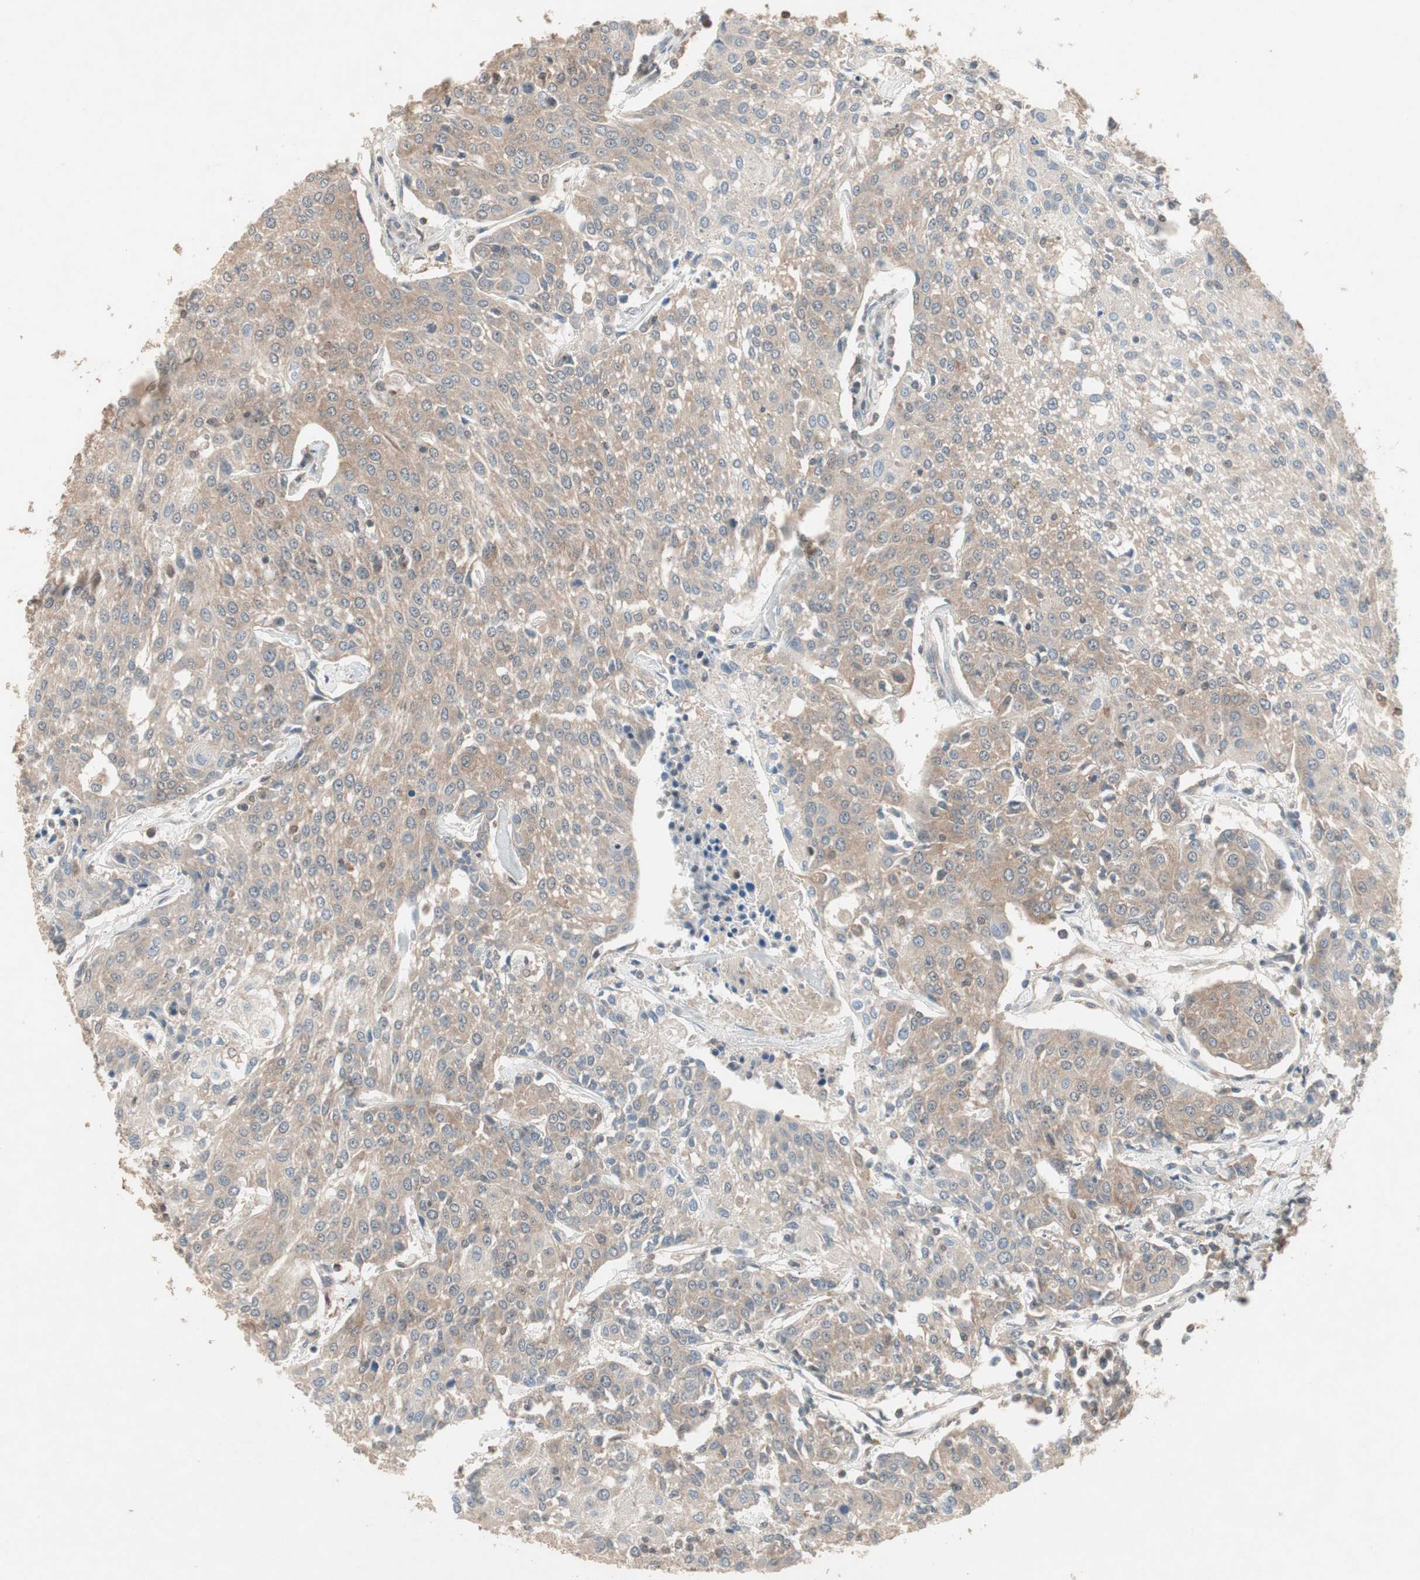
{"staining": {"intensity": "moderate", "quantity": ">75%", "location": "cytoplasmic/membranous"}, "tissue": "urothelial cancer", "cell_type": "Tumor cells", "image_type": "cancer", "snomed": [{"axis": "morphology", "description": "Urothelial carcinoma, High grade"}, {"axis": "topography", "description": "Urinary bladder"}], "caption": "A high-resolution histopathology image shows immunohistochemistry (IHC) staining of urothelial carcinoma (high-grade), which exhibits moderate cytoplasmic/membranous positivity in about >75% of tumor cells. (DAB (3,3'-diaminobenzidine) IHC, brown staining for protein, blue staining for nuclei).", "gene": "GART", "patient": {"sex": "female", "age": 85}}